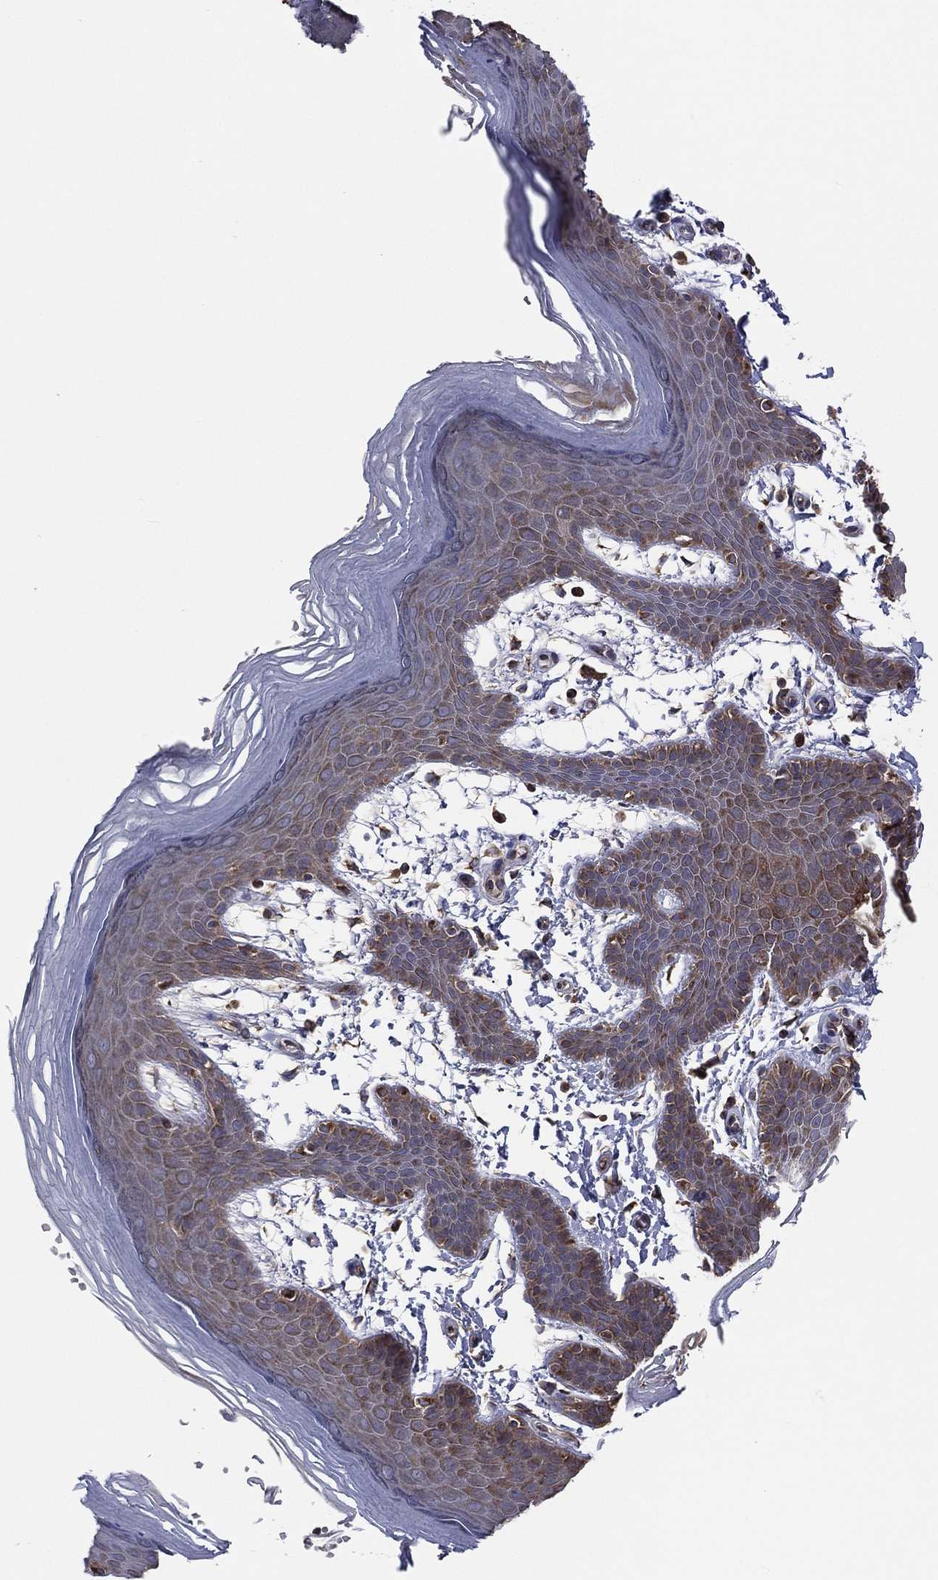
{"staining": {"intensity": "moderate", "quantity": "<25%", "location": "cytoplasmic/membranous"}, "tissue": "skin", "cell_type": "Epidermal cells", "image_type": "normal", "snomed": [{"axis": "morphology", "description": "Normal tissue, NOS"}, {"axis": "topography", "description": "Anal"}], "caption": "Immunohistochemical staining of unremarkable human skin reveals low levels of moderate cytoplasmic/membranous staining in approximately <25% of epidermal cells.", "gene": "EIF2B5", "patient": {"sex": "male", "age": 53}}